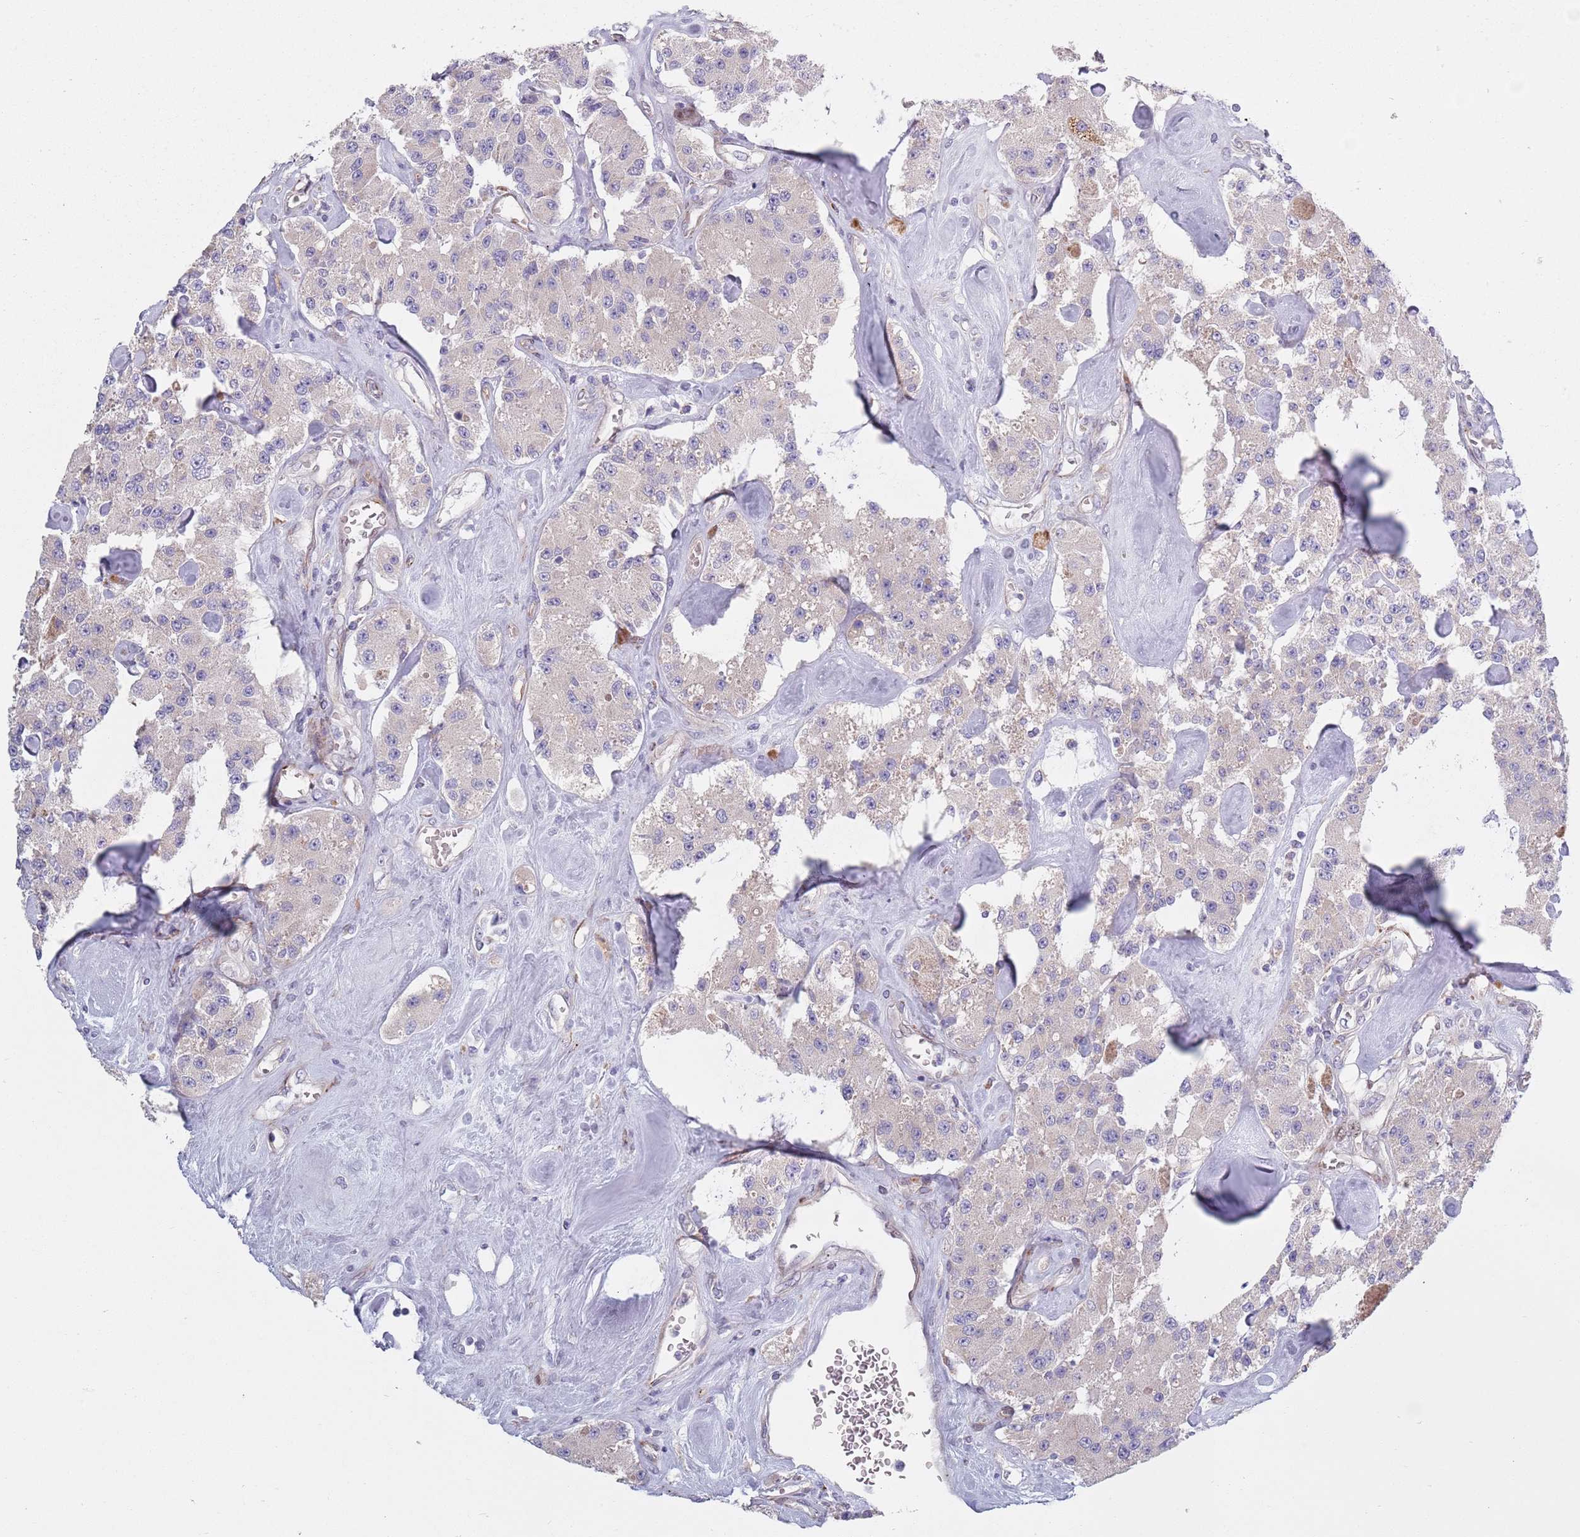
{"staining": {"intensity": "negative", "quantity": "none", "location": "none"}, "tissue": "carcinoid", "cell_type": "Tumor cells", "image_type": "cancer", "snomed": [{"axis": "morphology", "description": "Carcinoid, malignant, NOS"}, {"axis": "topography", "description": "Pancreas"}], "caption": "An immunohistochemistry (IHC) micrograph of carcinoid is shown. There is no staining in tumor cells of carcinoid. The staining is performed using DAB (3,3'-diaminobenzidine) brown chromogen with nuclei counter-stained in using hematoxylin.", "gene": "TYW1", "patient": {"sex": "male", "age": 41}}